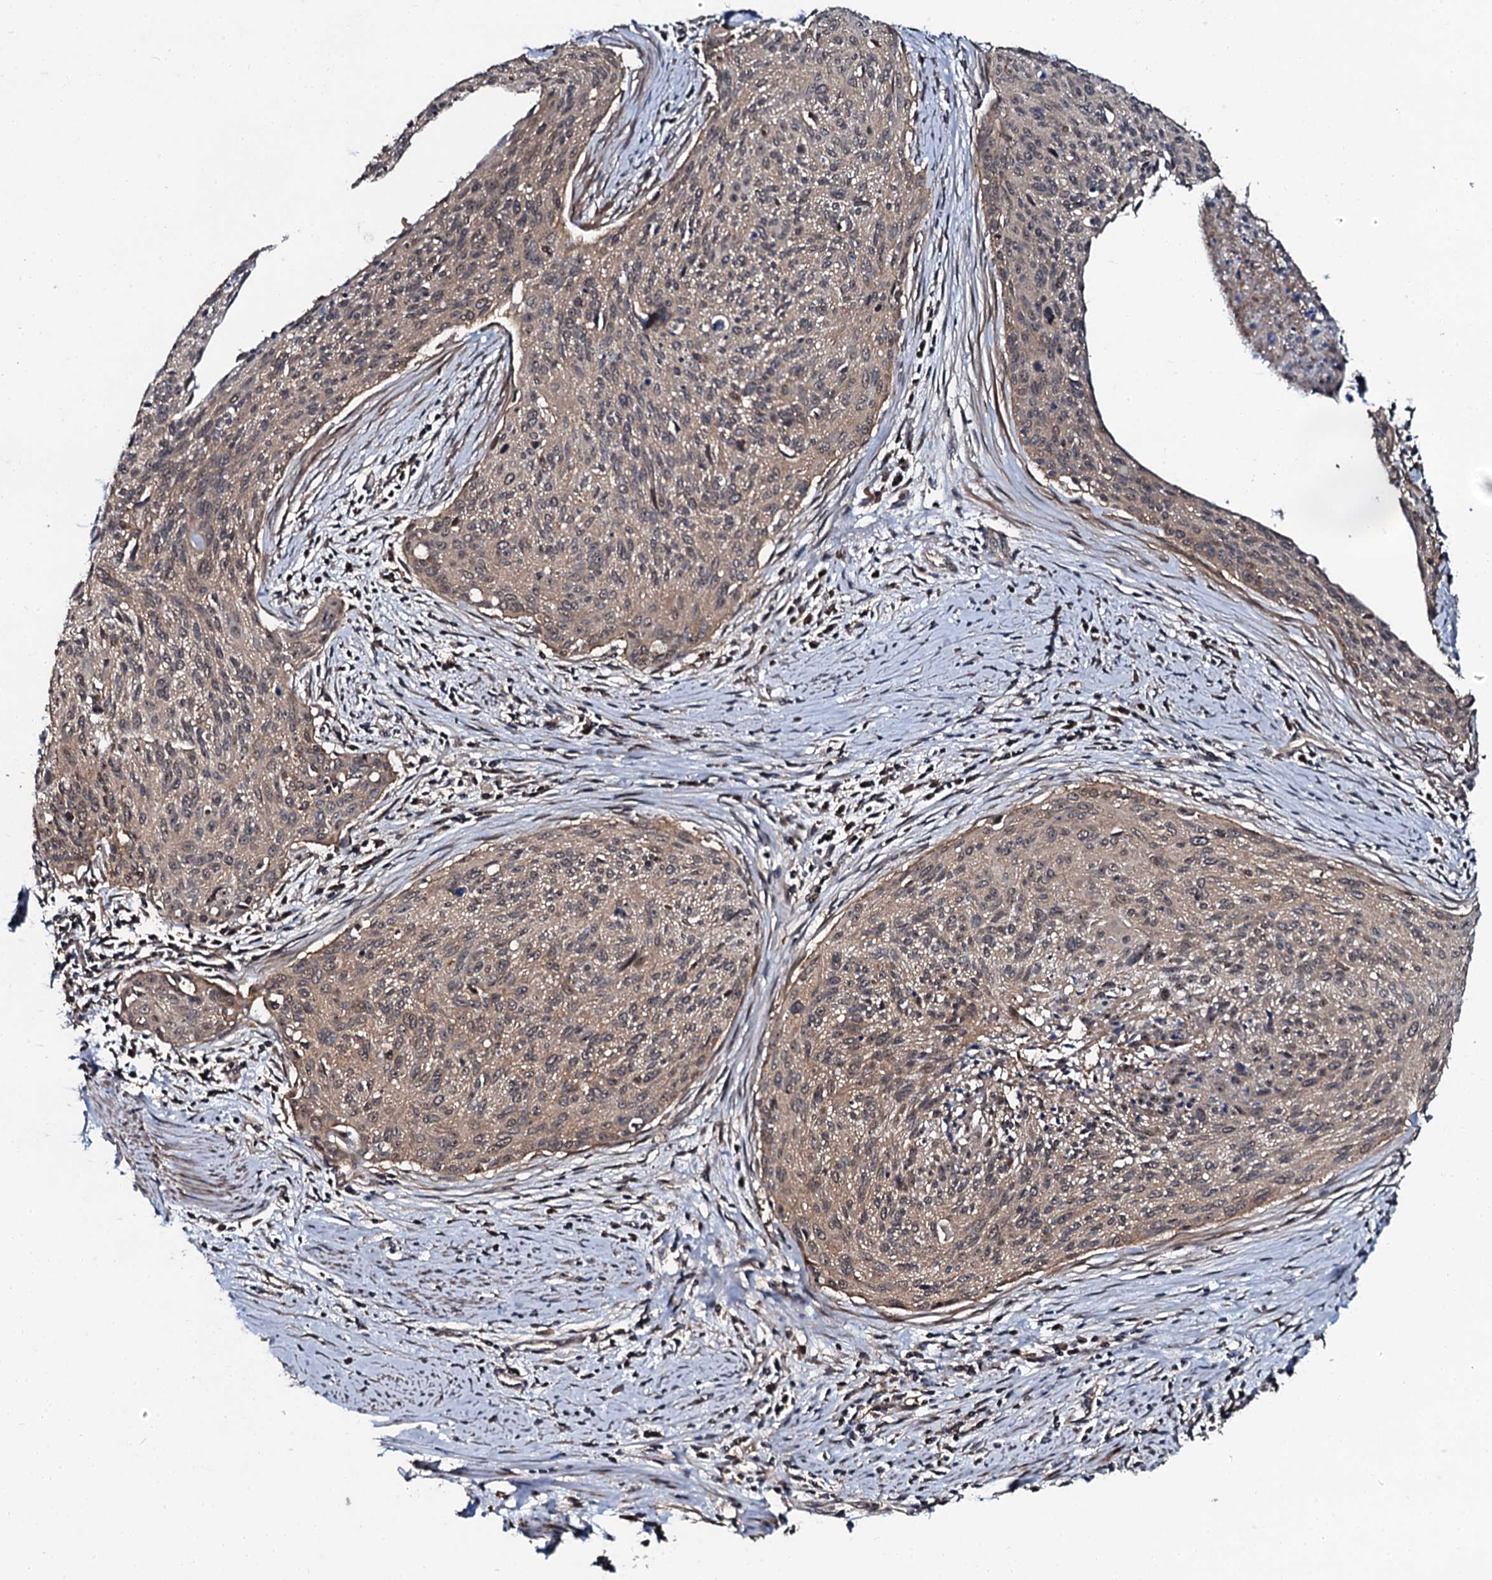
{"staining": {"intensity": "weak", "quantity": "25%-75%", "location": "cytoplasmic/membranous"}, "tissue": "cervical cancer", "cell_type": "Tumor cells", "image_type": "cancer", "snomed": [{"axis": "morphology", "description": "Squamous cell carcinoma, NOS"}, {"axis": "topography", "description": "Cervix"}], "caption": "Approximately 25%-75% of tumor cells in human cervical cancer reveal weak cytoplasmic/membranous protein positivity as visualized by brown immunohistochemical staining.", "gene": "N4BP1", "patient": {"sex": "female", "age": 55}}